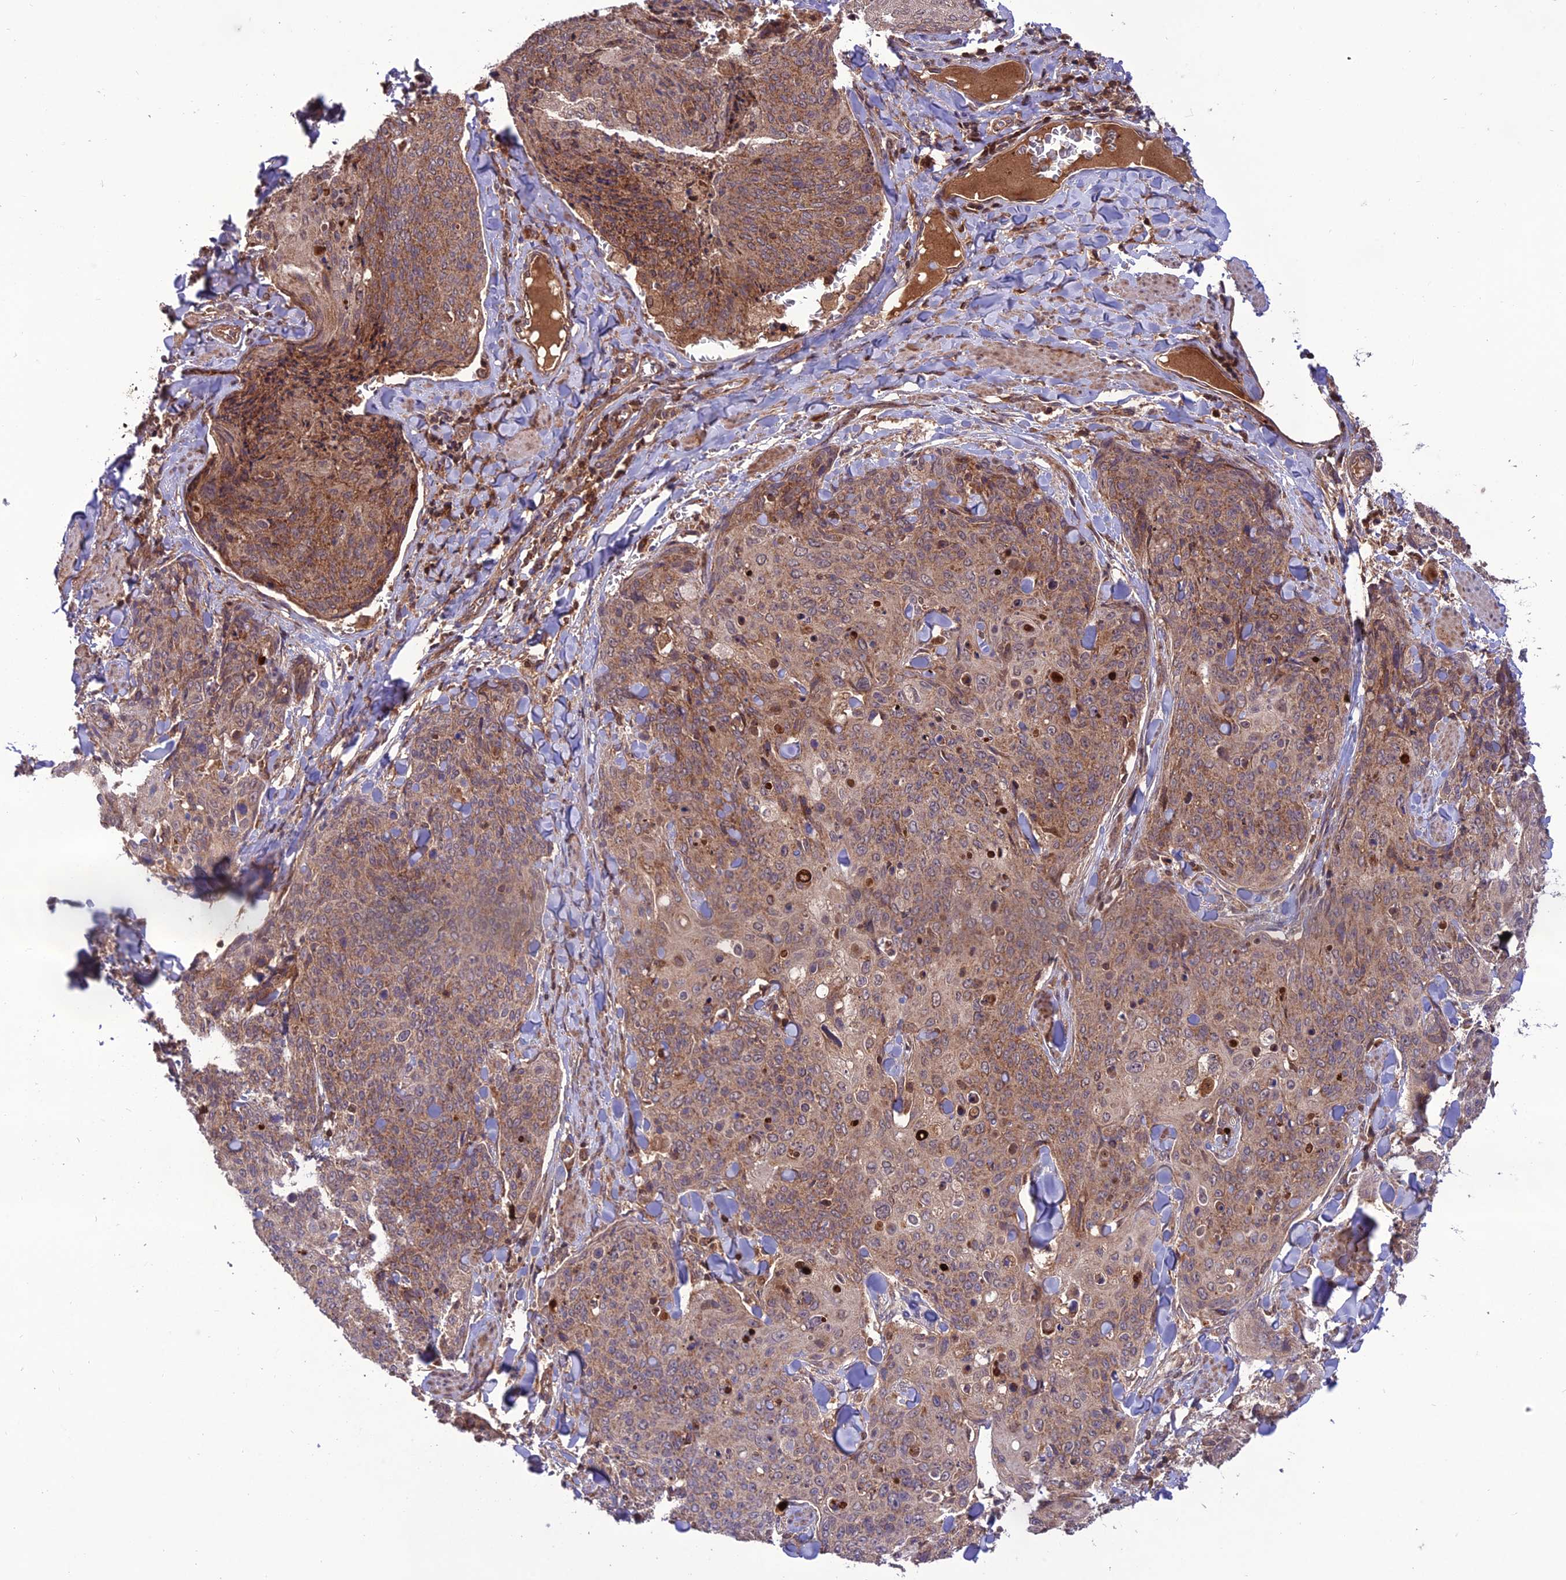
{"staining": {"intensity": "moderate", "quantity": ">75%", "location": "cytoplasmic/membranous"}, "tissue": "skin cancer", "cell_type": "Tumor cells", "image_type": "cancer", "snomed": [{"axis": "morphology", "description": "Squamous cell carcinoma, NOS"}, {"axis": "topography", "description": "Skin"}, {"axis": "topography", "description": "Vulva"}], "caption": "This is an image of immunohistochemistry staining of squamous cell carcinoma (skin), which shows moderate staining in the cytoplasmic/membranous of tumor cells.", "gene": "NDUFC1", "patient": {"sex": "female", "age": 85}}